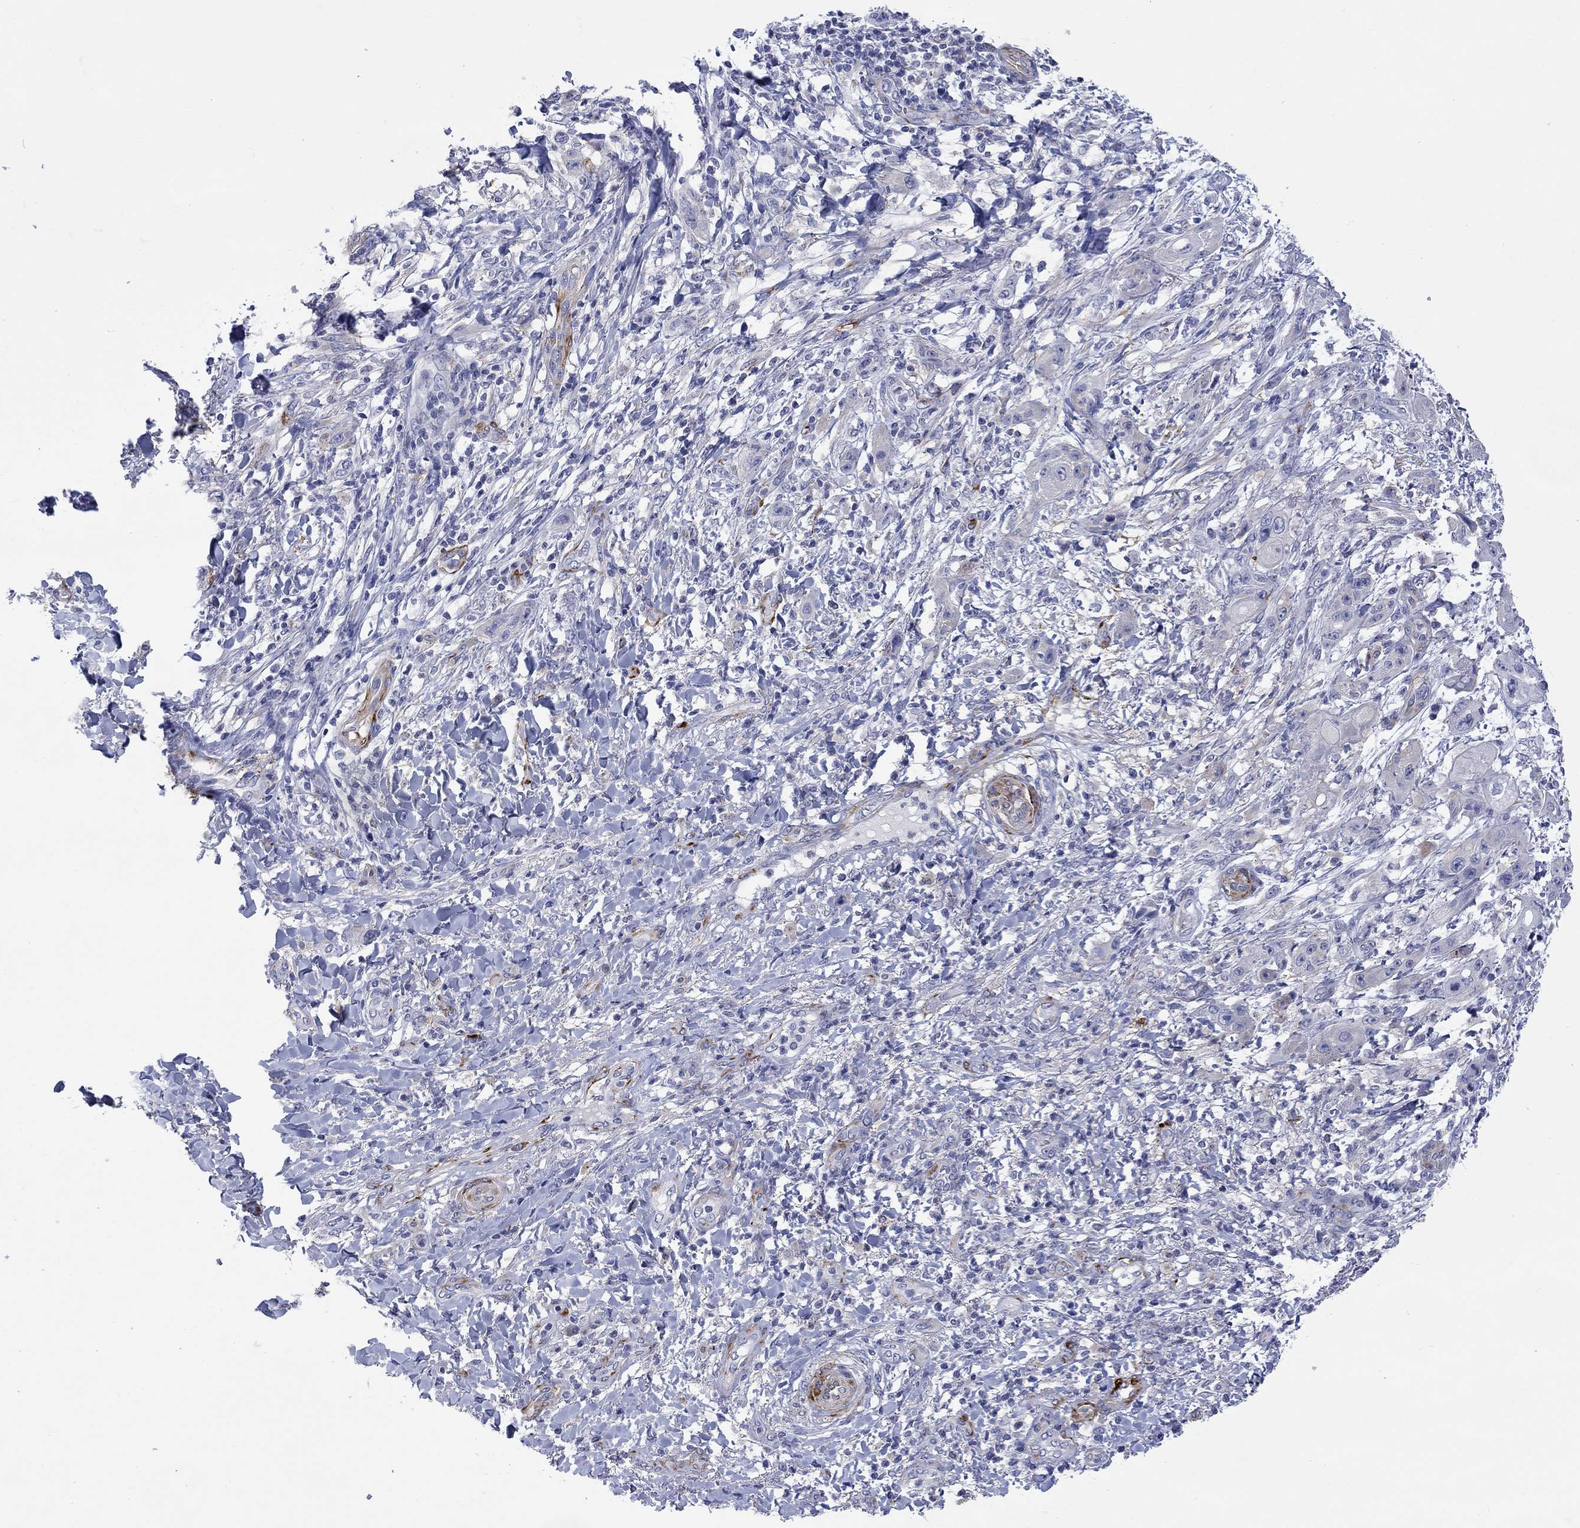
{"staining": {"intensity": "negative", "quantity": "none", "location": "none"}, "tissue": "skin cancer", "cell_type": "Tumor cells", "image_type": "cancer", "snomed": [{"axis": "morphology", "description": "Squamous cell carcinoma, NOS"}, {"axis": "topography", "description": "Skin"}], "caption": "Immunohistochemistry image of neoplastic tissue: skin squamous cell carcinoma stained with DAB (3,3'-diaminobenzidine) displays no significant protein staining in tumor cells.", "gene": "PTPRZ1", "patient": {"sex": "male", "age": 62}}